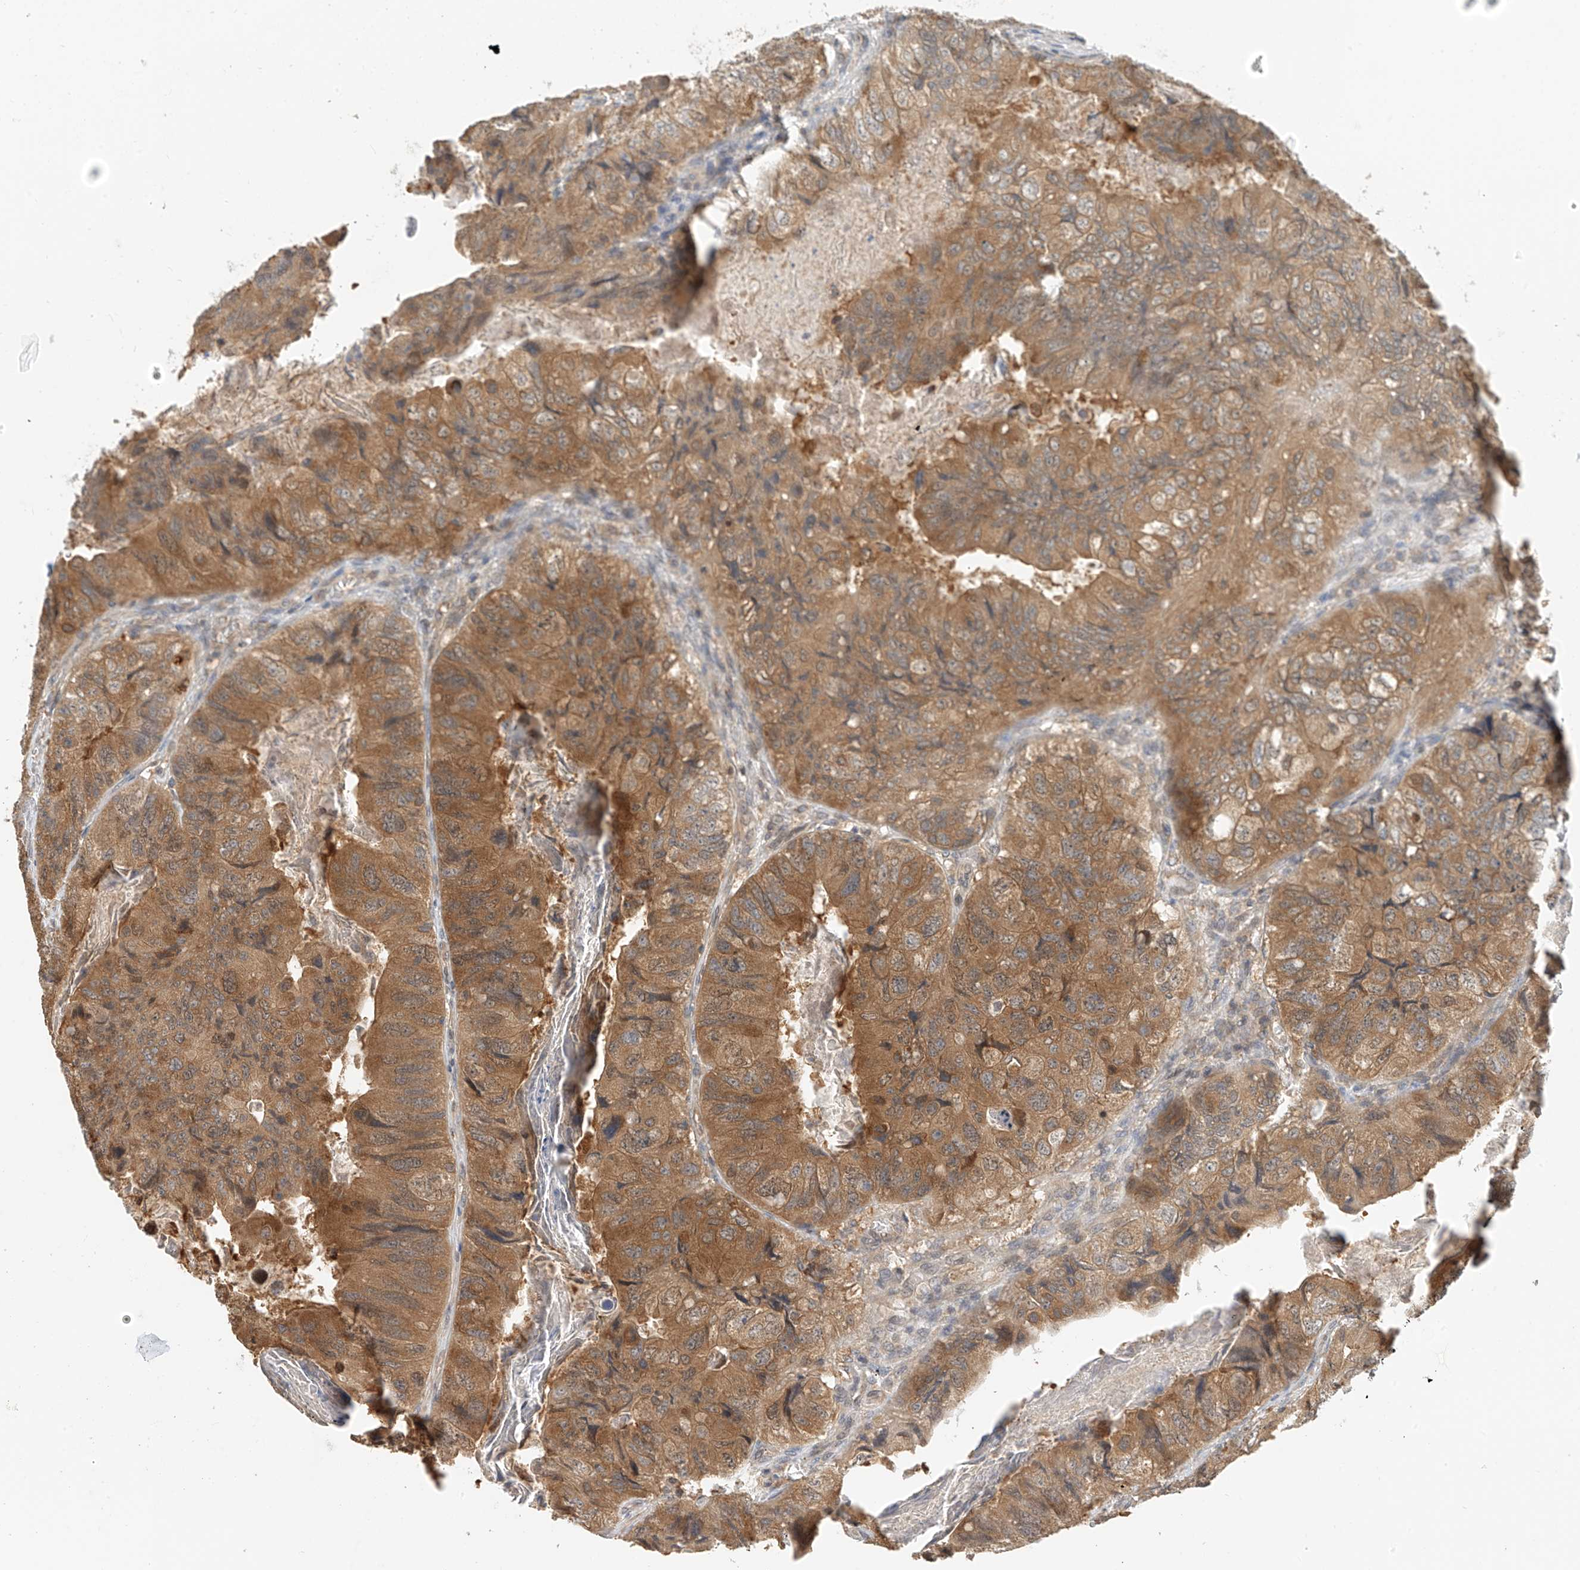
{"staining": {"intensity": "moderate", "quantity": ">75%", "location": "cytoplasmic/membranous"}, "tissue": "colorectal cancer", "cell_type": "Tumor cells", "image_type": "cancer", "snomed": [{"axis": "morphology", "description": "Adenocarcinoma, NOS"}, {"axis": "topography", "description": "Rectum"}], "caption": "Immunohistochemistry (IHC) of colorectal cancer (adenocarcinoma) displays medium levels of moderate cytoplasmic/membranous positivity in about >75% of tumor cells.", "gene": "PPA2", "patient": {"sex": "male", "age": 63}}